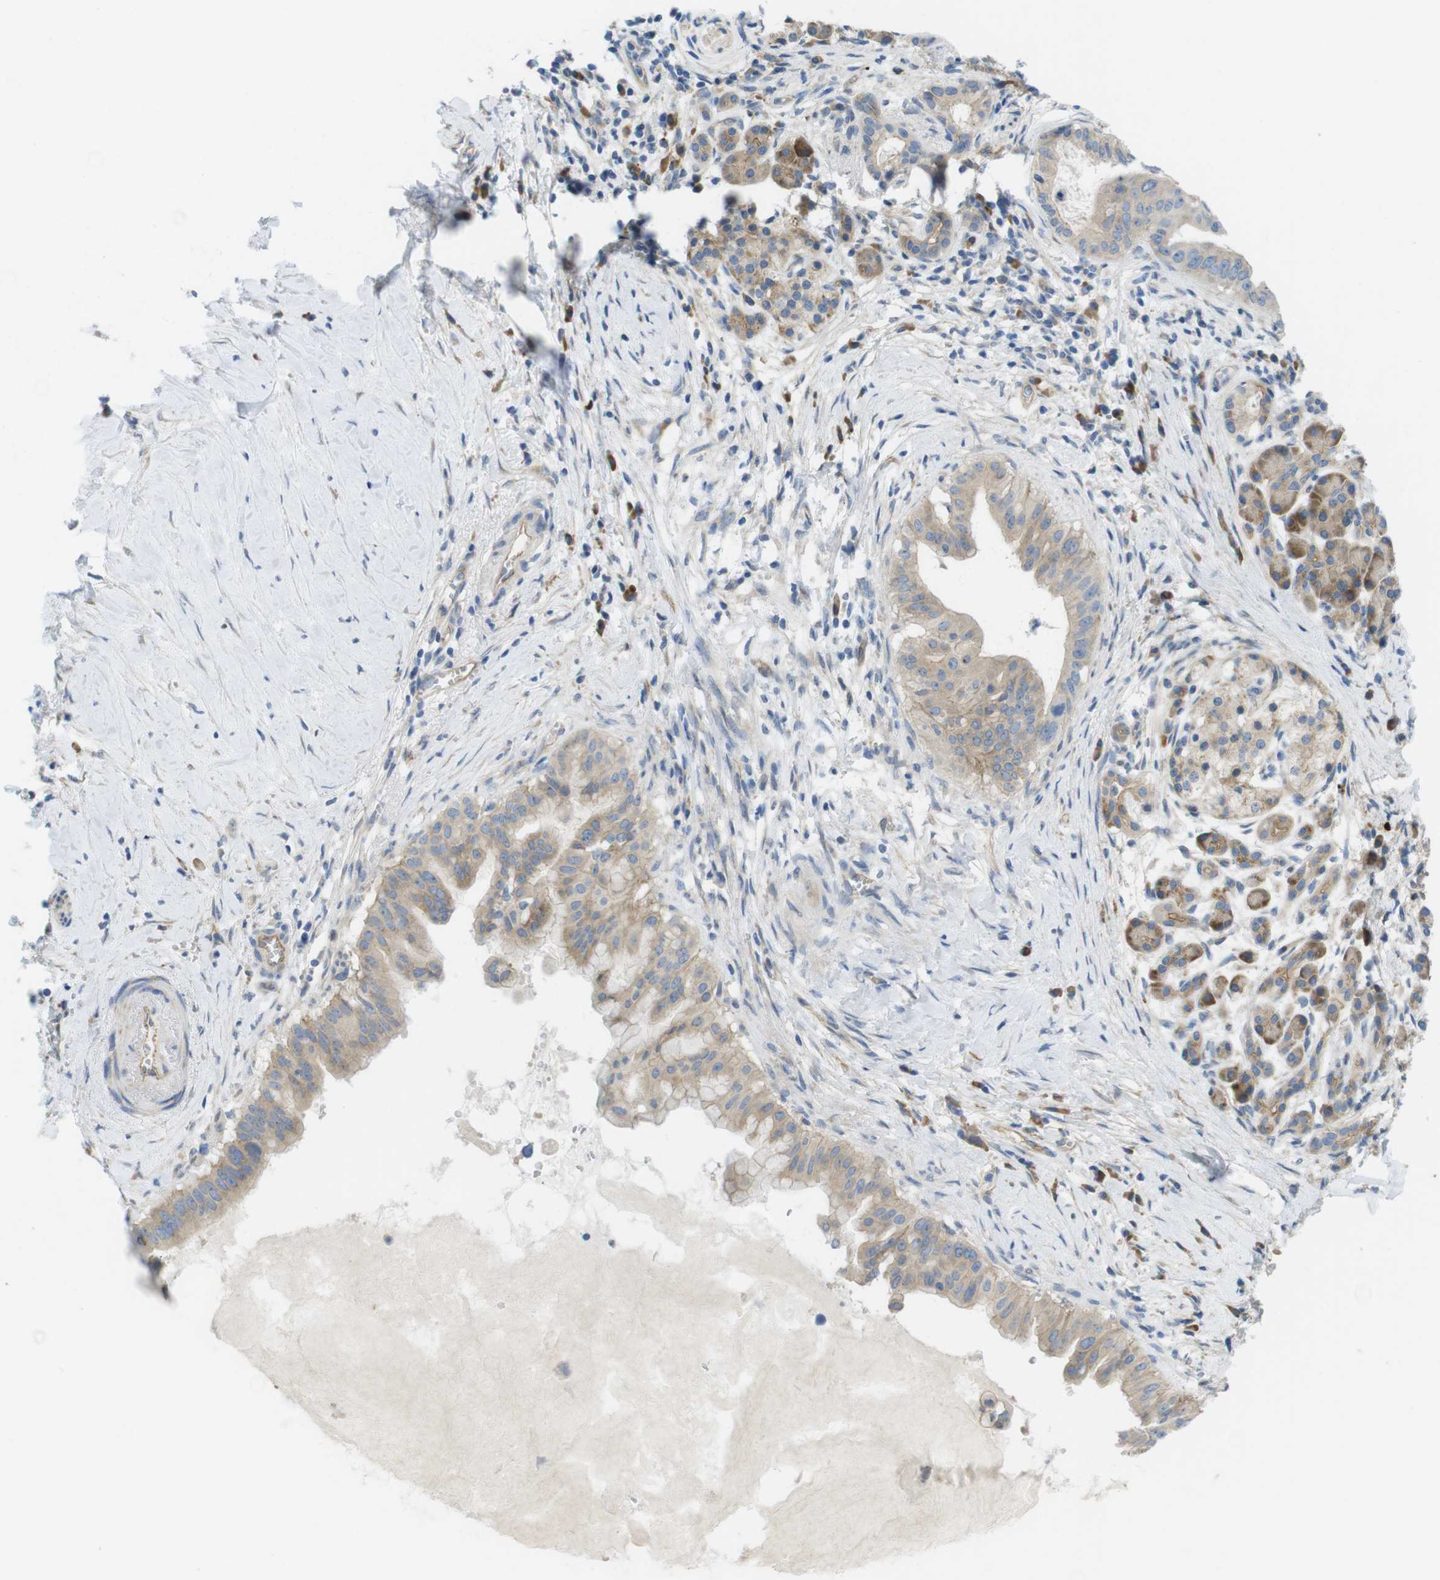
{"staining": {"intensity": "weak", "quantity": ">75%", "location": "cytoplasmic/membranous"}, "tissue": "pancreatic cancer", "cell_type": "Tumor cells", "image_type": "cancer", "snomed": [{"axis": "morphology", "description": "Adenocarcinoma, NOS"}, {"axis": "topography", "description": "Pancreas"}], "caption": "High-power microscopy captured an IHC image of adenocarcinoma (pancreatic), revealing weak cytoplasmic/membranous expression in about >75% of tumor cells.", "gene": "TMEM234", "patient": {"sex": "male", "age": 55}}